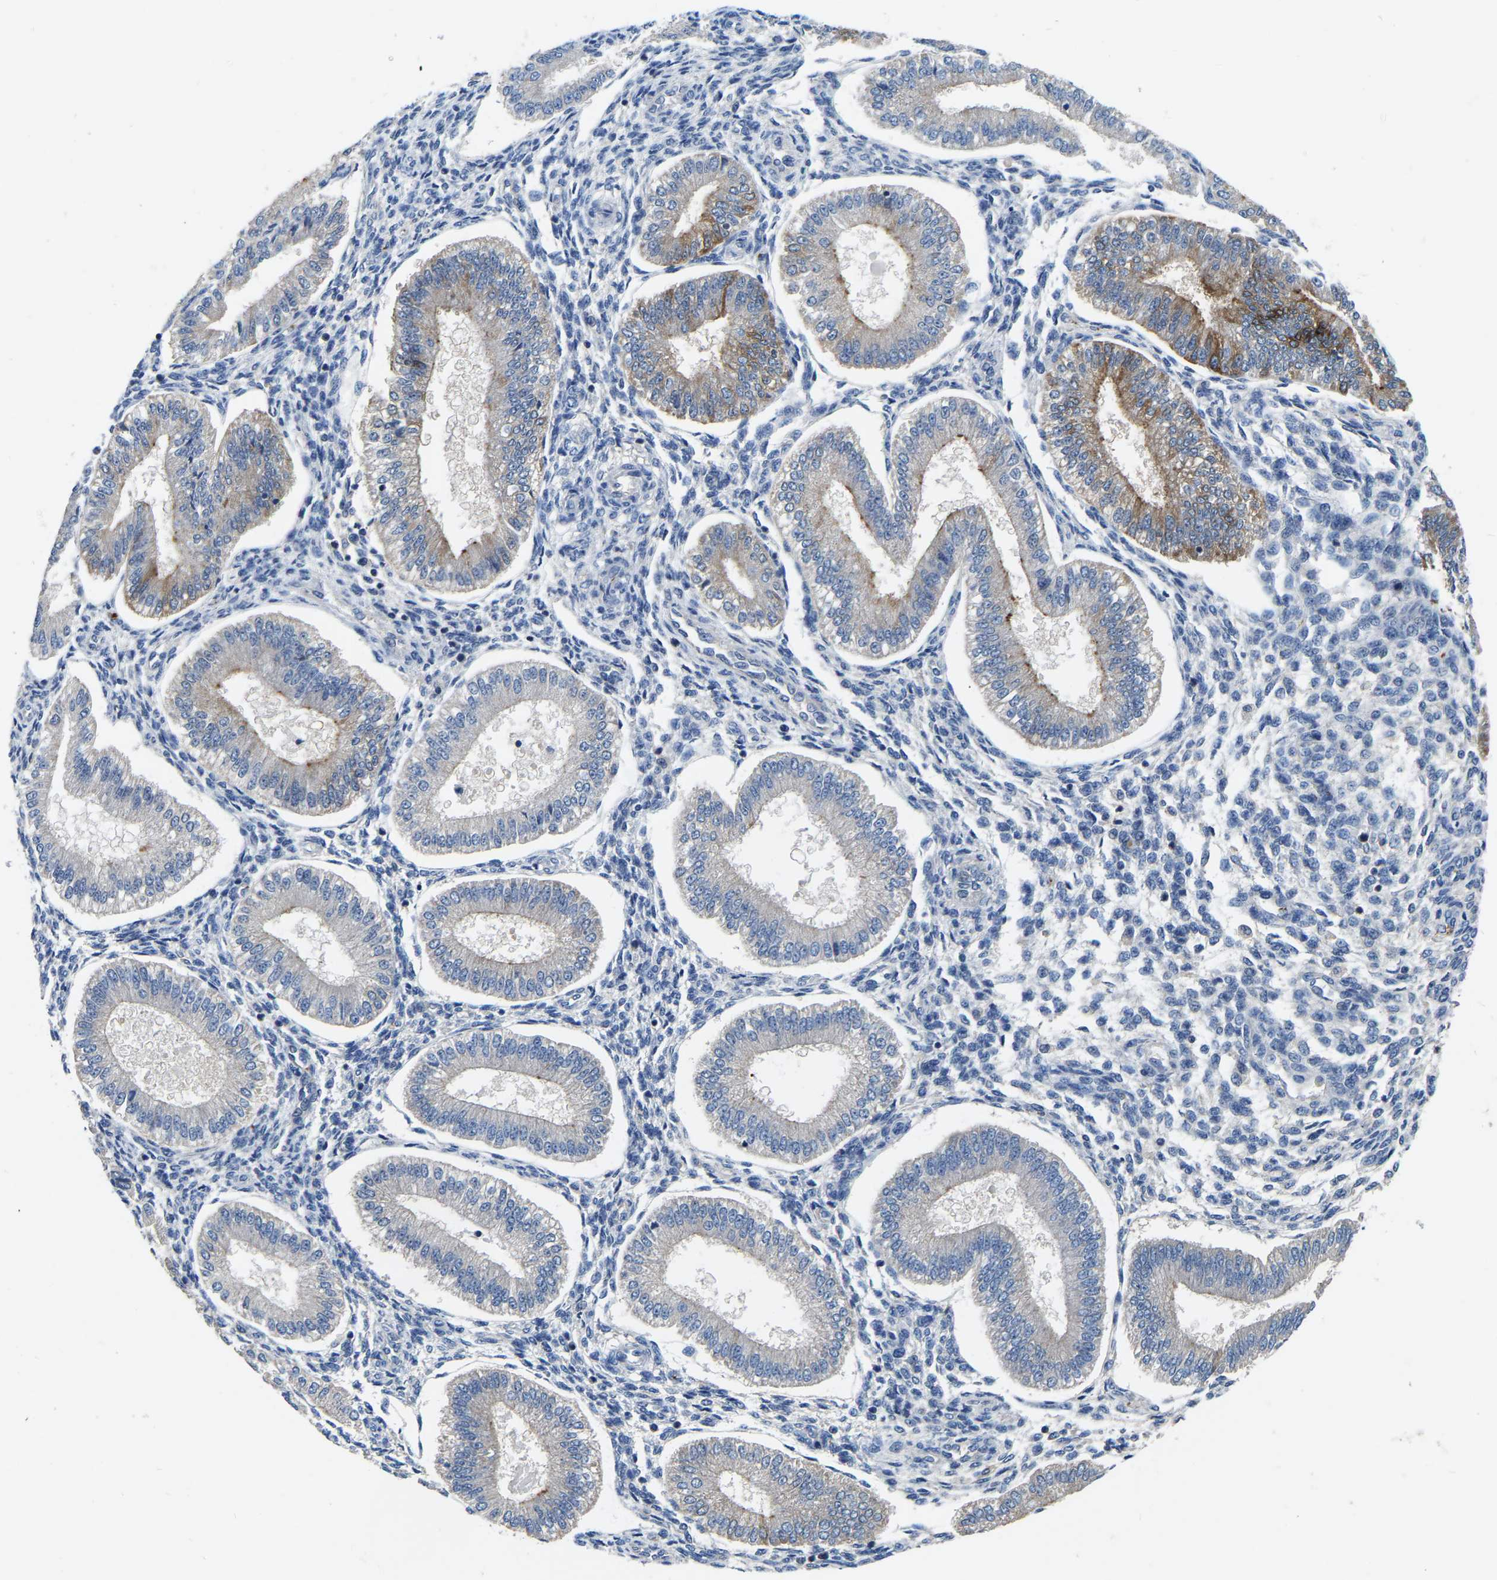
{"staining": {"intensity": "negative", "quantity": "none", "location": "none"}, "tissue": "endometrium", "cell_type": "Cells in endometrial stroma", "image_type": "normal", "snomed": [{"axis": "morphology", "description": "Normal tissue, NOS"}, {"axis": "topography", "description": "Endometrium"}], "caption": "High magnification brightfield microscopy of unremarkable endometrium stained with DAB (3,3'-diaminobenzidine) (brown) and counterstained with hematoxylin (blue): cells in endometrial stroma show no significant expression. (DAB (3,3'-diaminobenzidine) IHC with hematoxylin counter stain).", "gene": "RAB27B", "patient": {"sex": "female", "age": 39}}